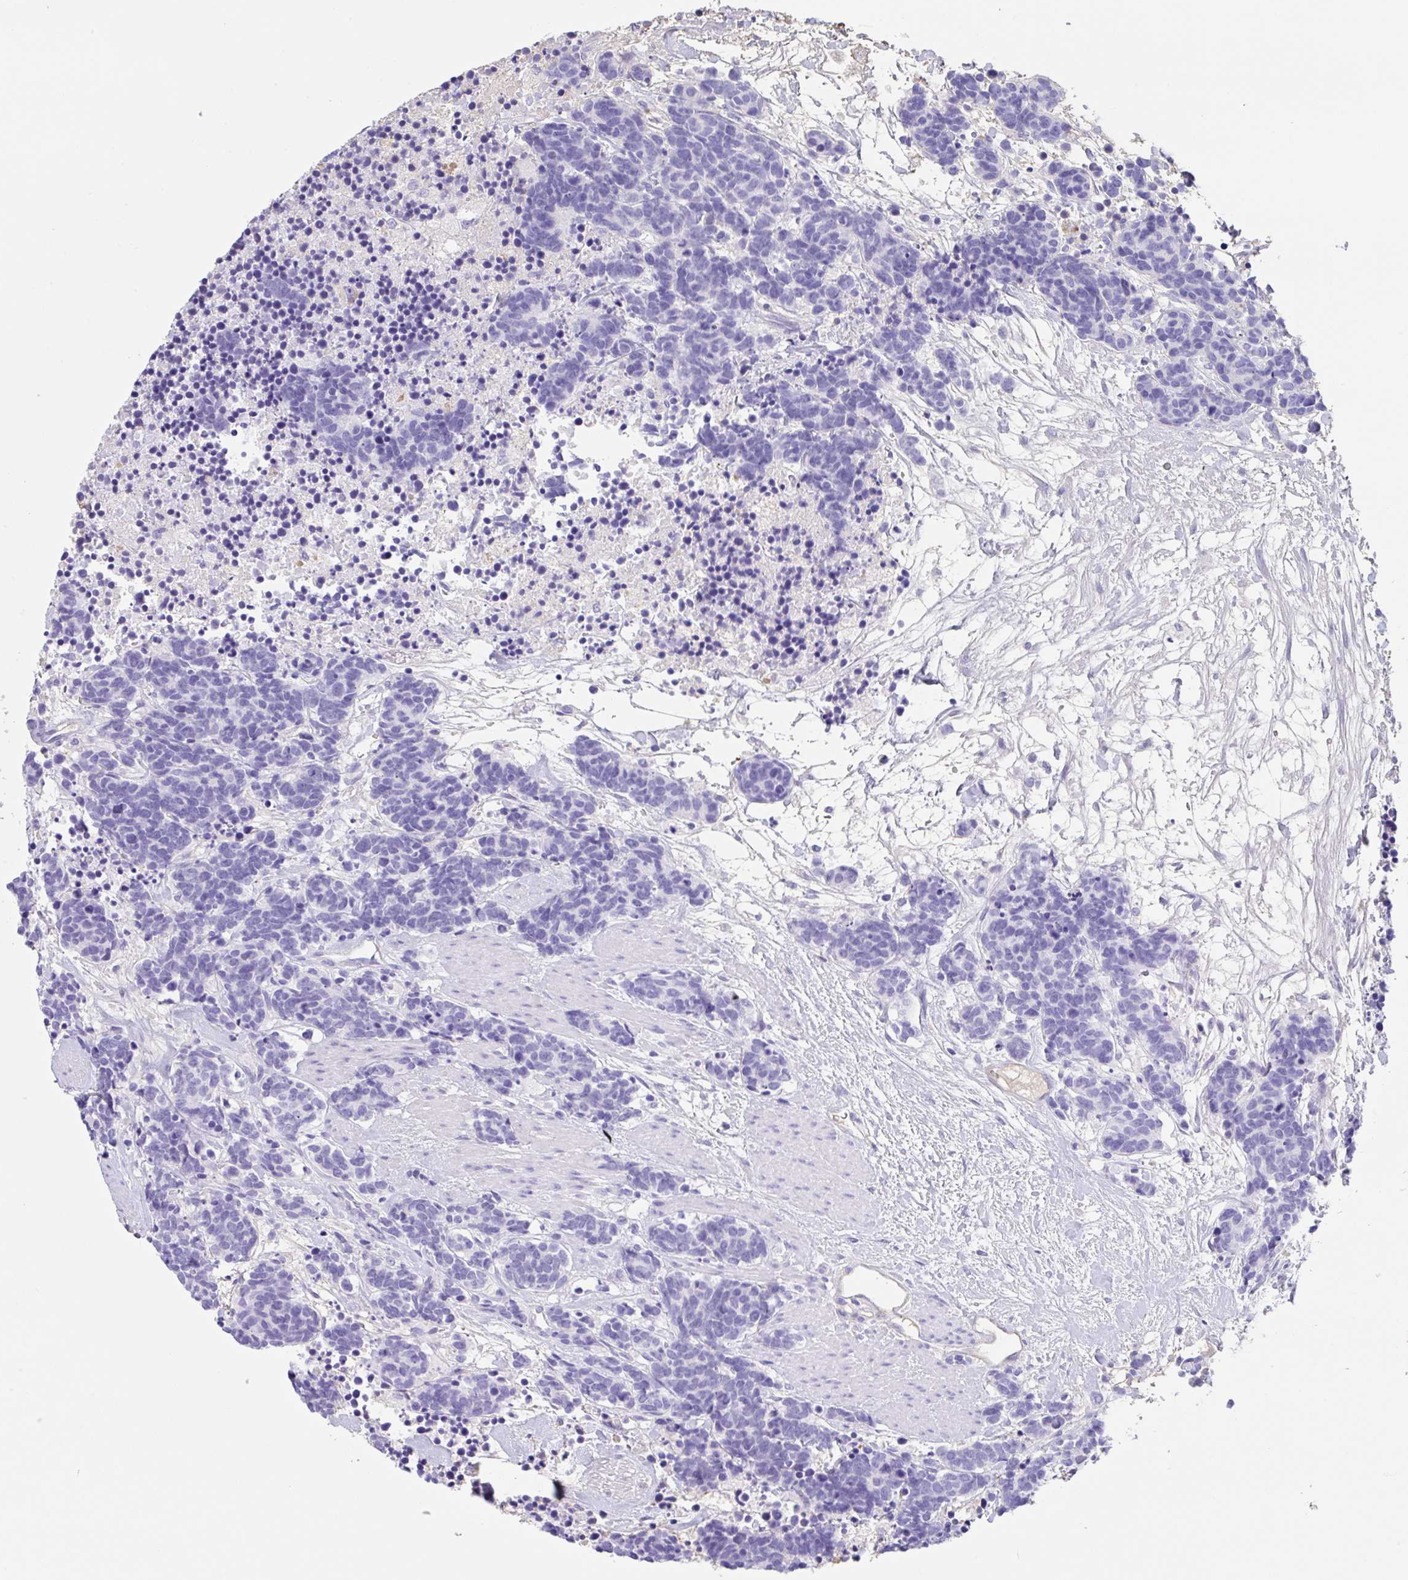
{"staining": {"intensity": "negative", "quantity": "none", "location": "none"}, "tissue": "carcinoid", "cell_type": "Tumor cells", "image_type": "cancer", "snomed": [{"axis": "morphology", "description": "Carcinoma, NOS"}, {"axis": "morphology", "description": "Carcinoid, malignant, NOS"}, {"axis": "topography", "description": "Prostate"}], "caption": "This is a image of immunohistochemistry (IHC) staining of carcinoma, which shows no staining in tumor cells.", "gene": "HOXC12", "patient": {"sex": "male", "age": 57}}